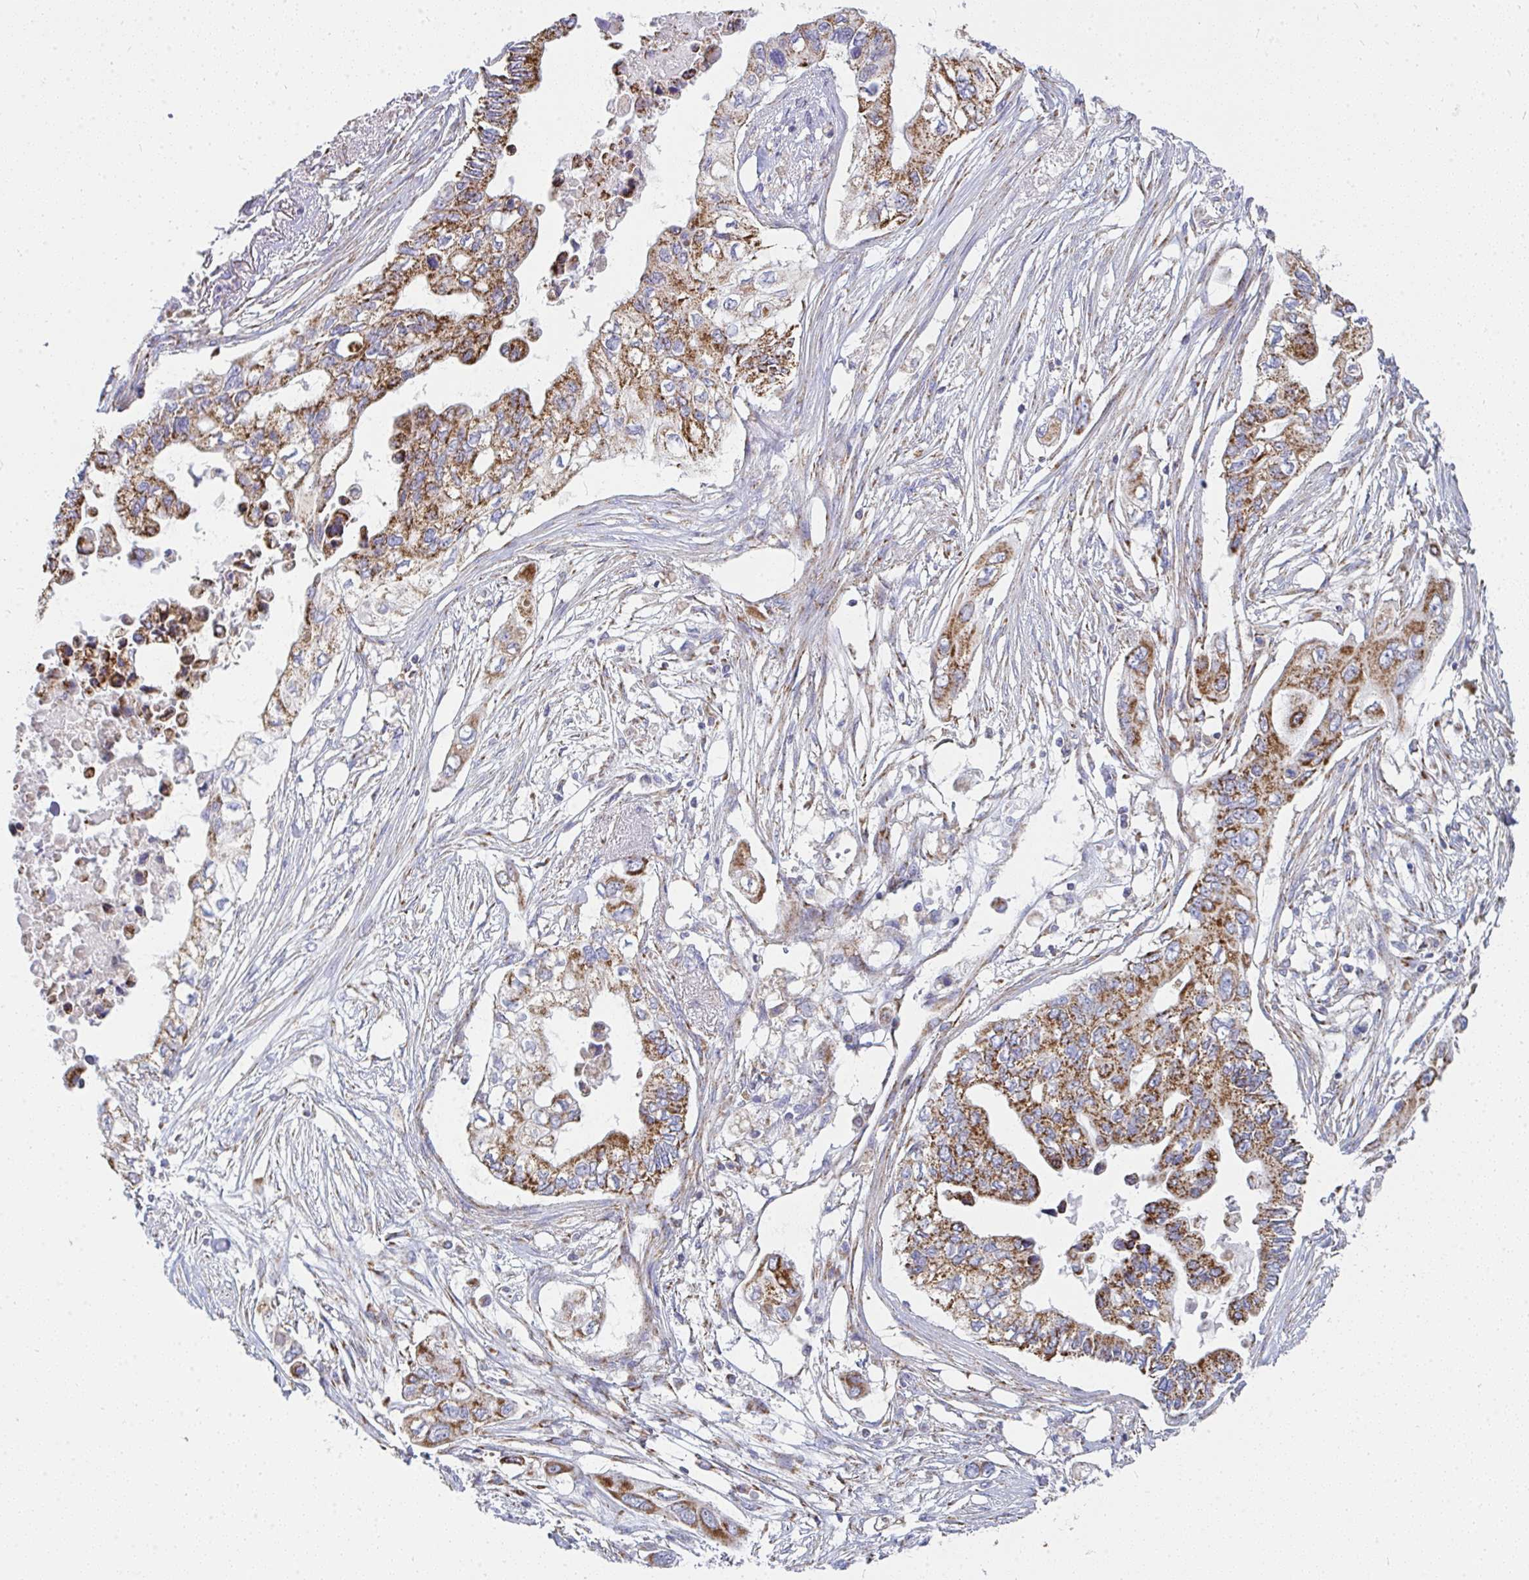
{"staining": {"intensity": "moderate", "quantity": ">75%", "location": "cytoplasmic/membranous"}, "tissue": "pancreatic cancer", "cell_type": "Tumor cells", "image_type": "cancer", "snomed": [{"axis": "morphology", "description": "Adenocarcinoma, NOS"}, {"axis": "topography", "description": "Pancreas"}], "caption": "IHC (DAB) staining of pancreatic cancer exhibits moderate cytoplasmic/membranous protein staining in approximately >75% of tumor cells. IHC stains the protein of interest in brown and the nuclei are stained blue.", "gene": "FAHD1", "patient": {"sex": "female", "age": 63}}